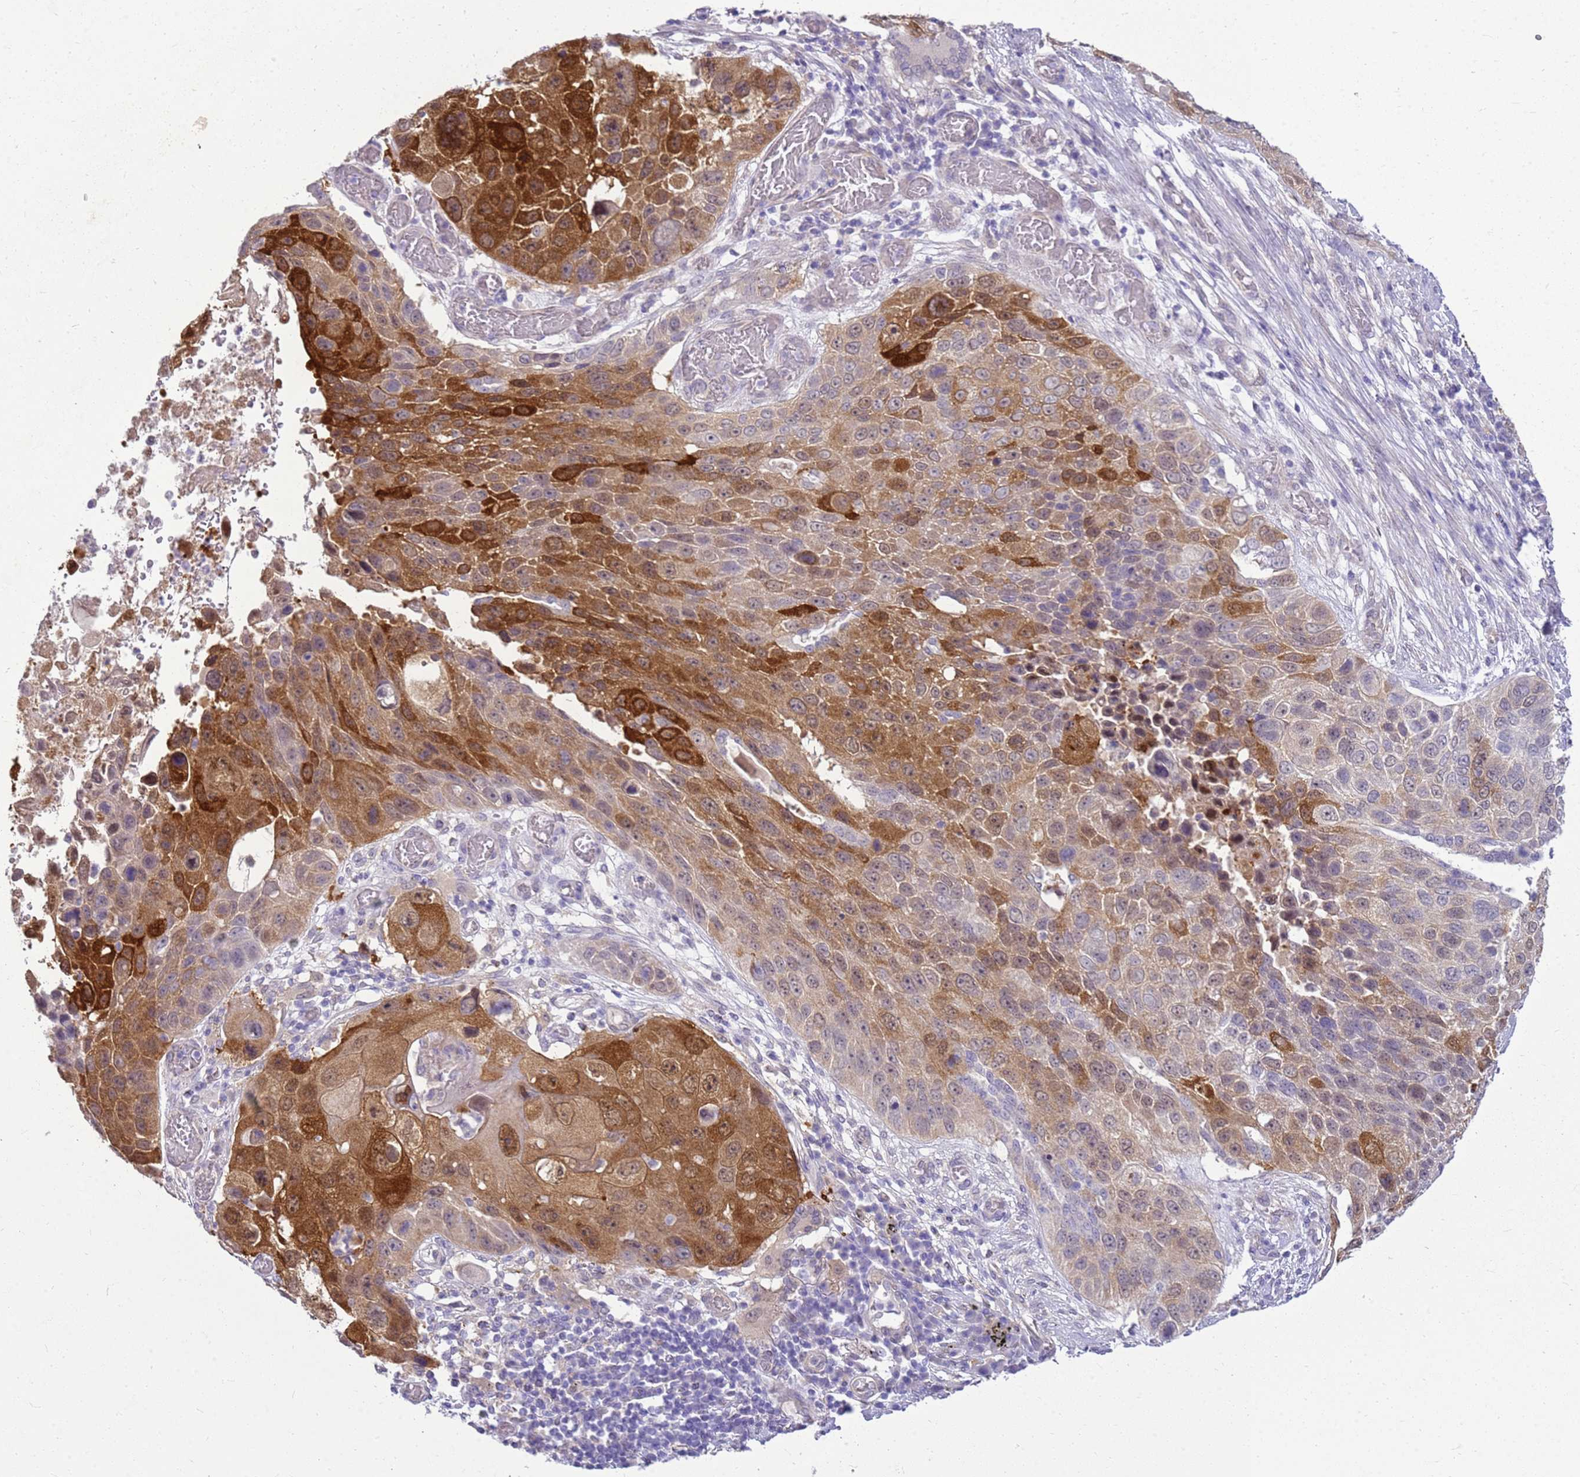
{"staining": {"intensity": "moderate", "quantity": ">75%", "location": "cytoplasmic/membranous"}, "tissue": "lung cancer", "cell_type": "Tumor cells", "image_type": "cancer", "snomed": [{"axis": "morphology", "description": "Squamous cell carcinoma, NOS"}, {"axis": "topography", "description": "Lung"}], "caption": "Protein positivity by immunohistochemistry (IHC) exhibits moderate cytoplasmic/membranous positivity in about >75% of tumor cells in lung cancer (squamous cell carcinoma). The staining was performed using DAB (3,3'-diaminobenzidine), with brown indicating positive protein expression. Nuclei are stained blue with hematoxylin.", "gene": "HSPB1", "patient": {"sex": "male", "age": 61}}